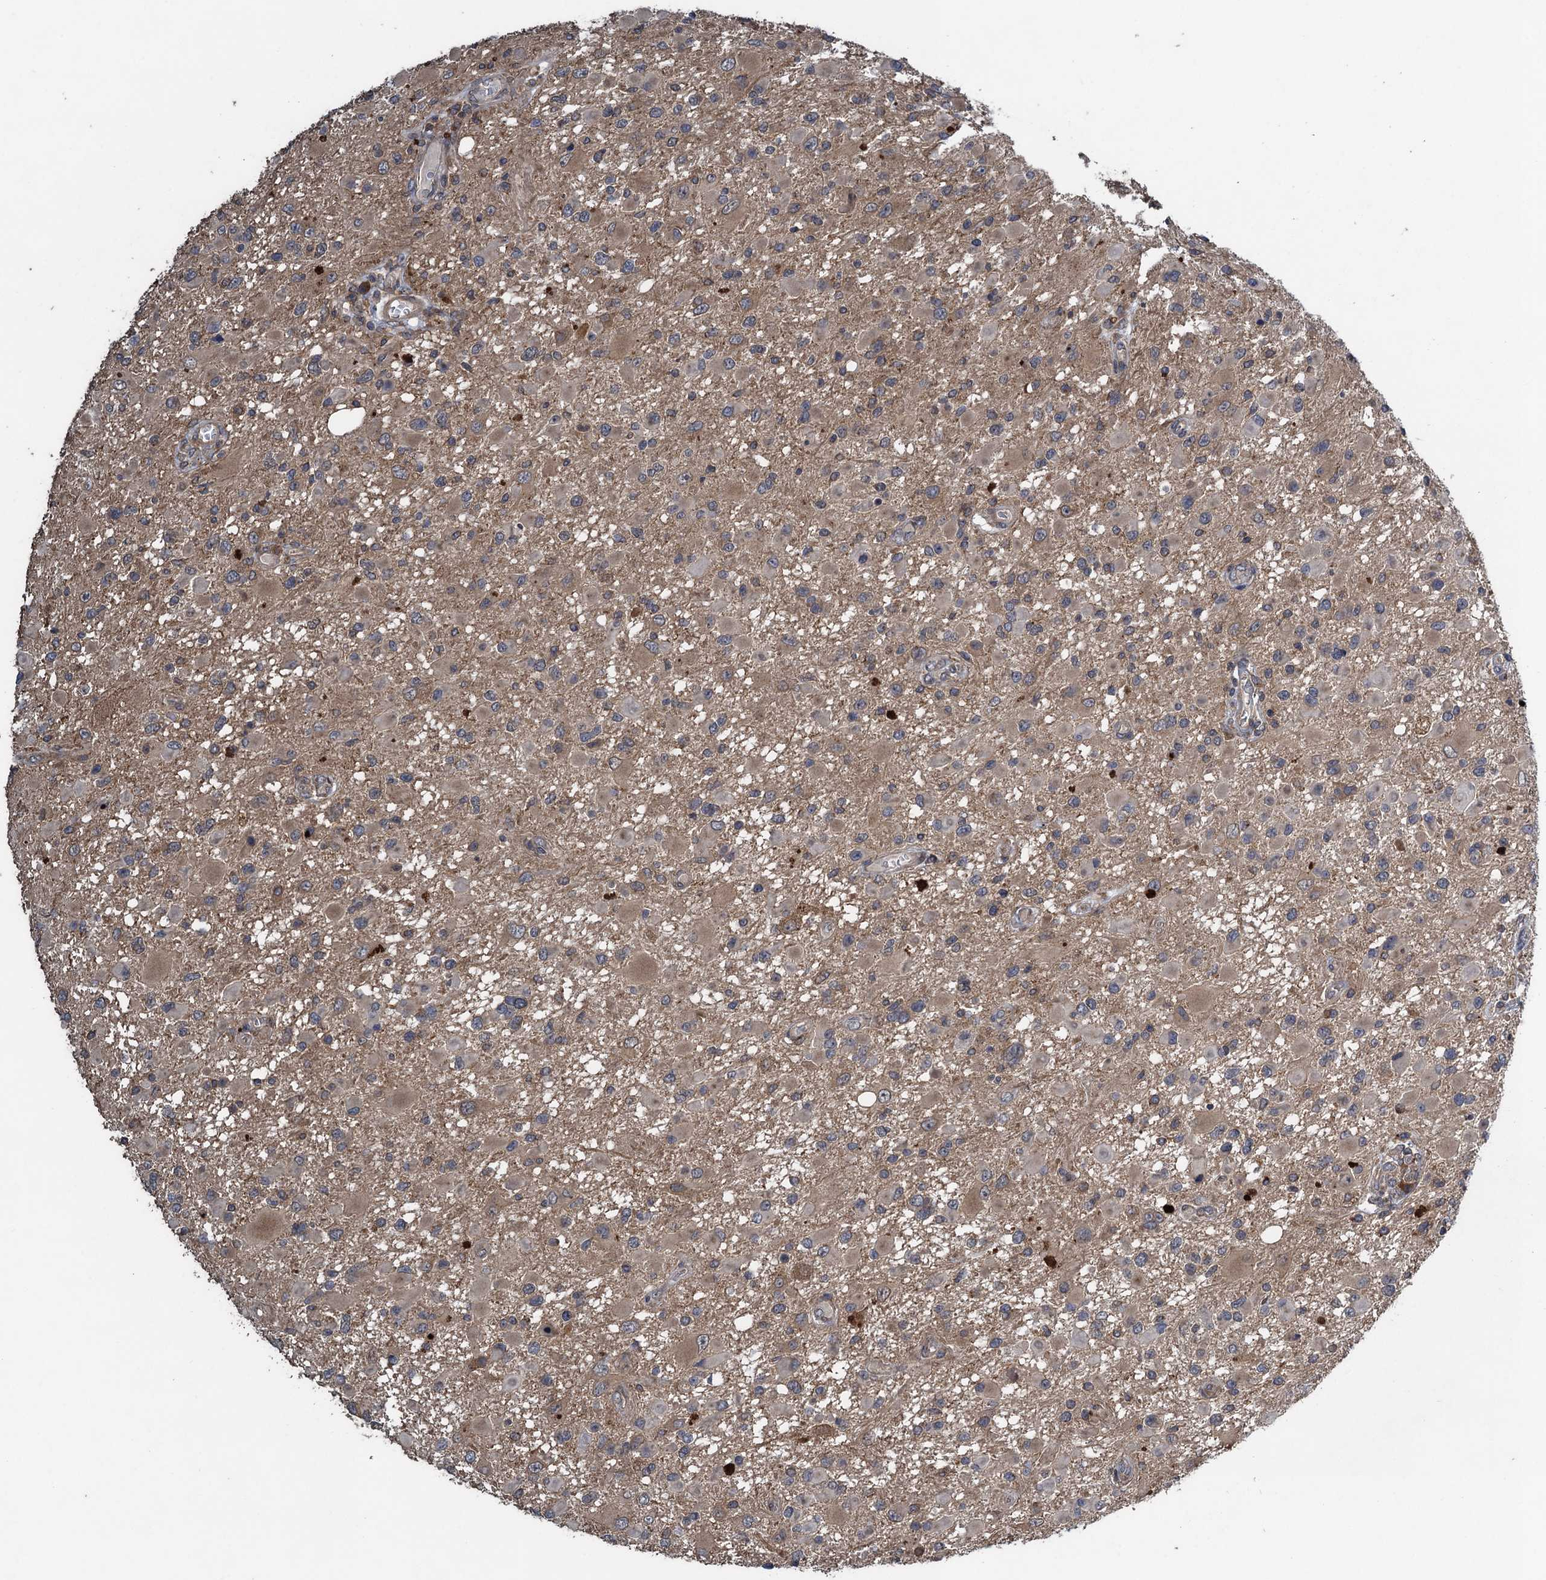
{"staining": {"intensity": "negative", "quantity": "none", "location": "none"}, "tissue": "glioma", "cell_type": "Tumor cells", "image_type": "cancer", "snomed": [{"axis": "morphology", "description": "Glioma, malignant, High grade"}, {"axis": "topography", "description": "Brain"}], "caption": "Photomicrograph shows no significant protein positivity in tumor cells of glioma.", "gene": "CNTN5", "patient": {"sex": "male", "age": 53}}